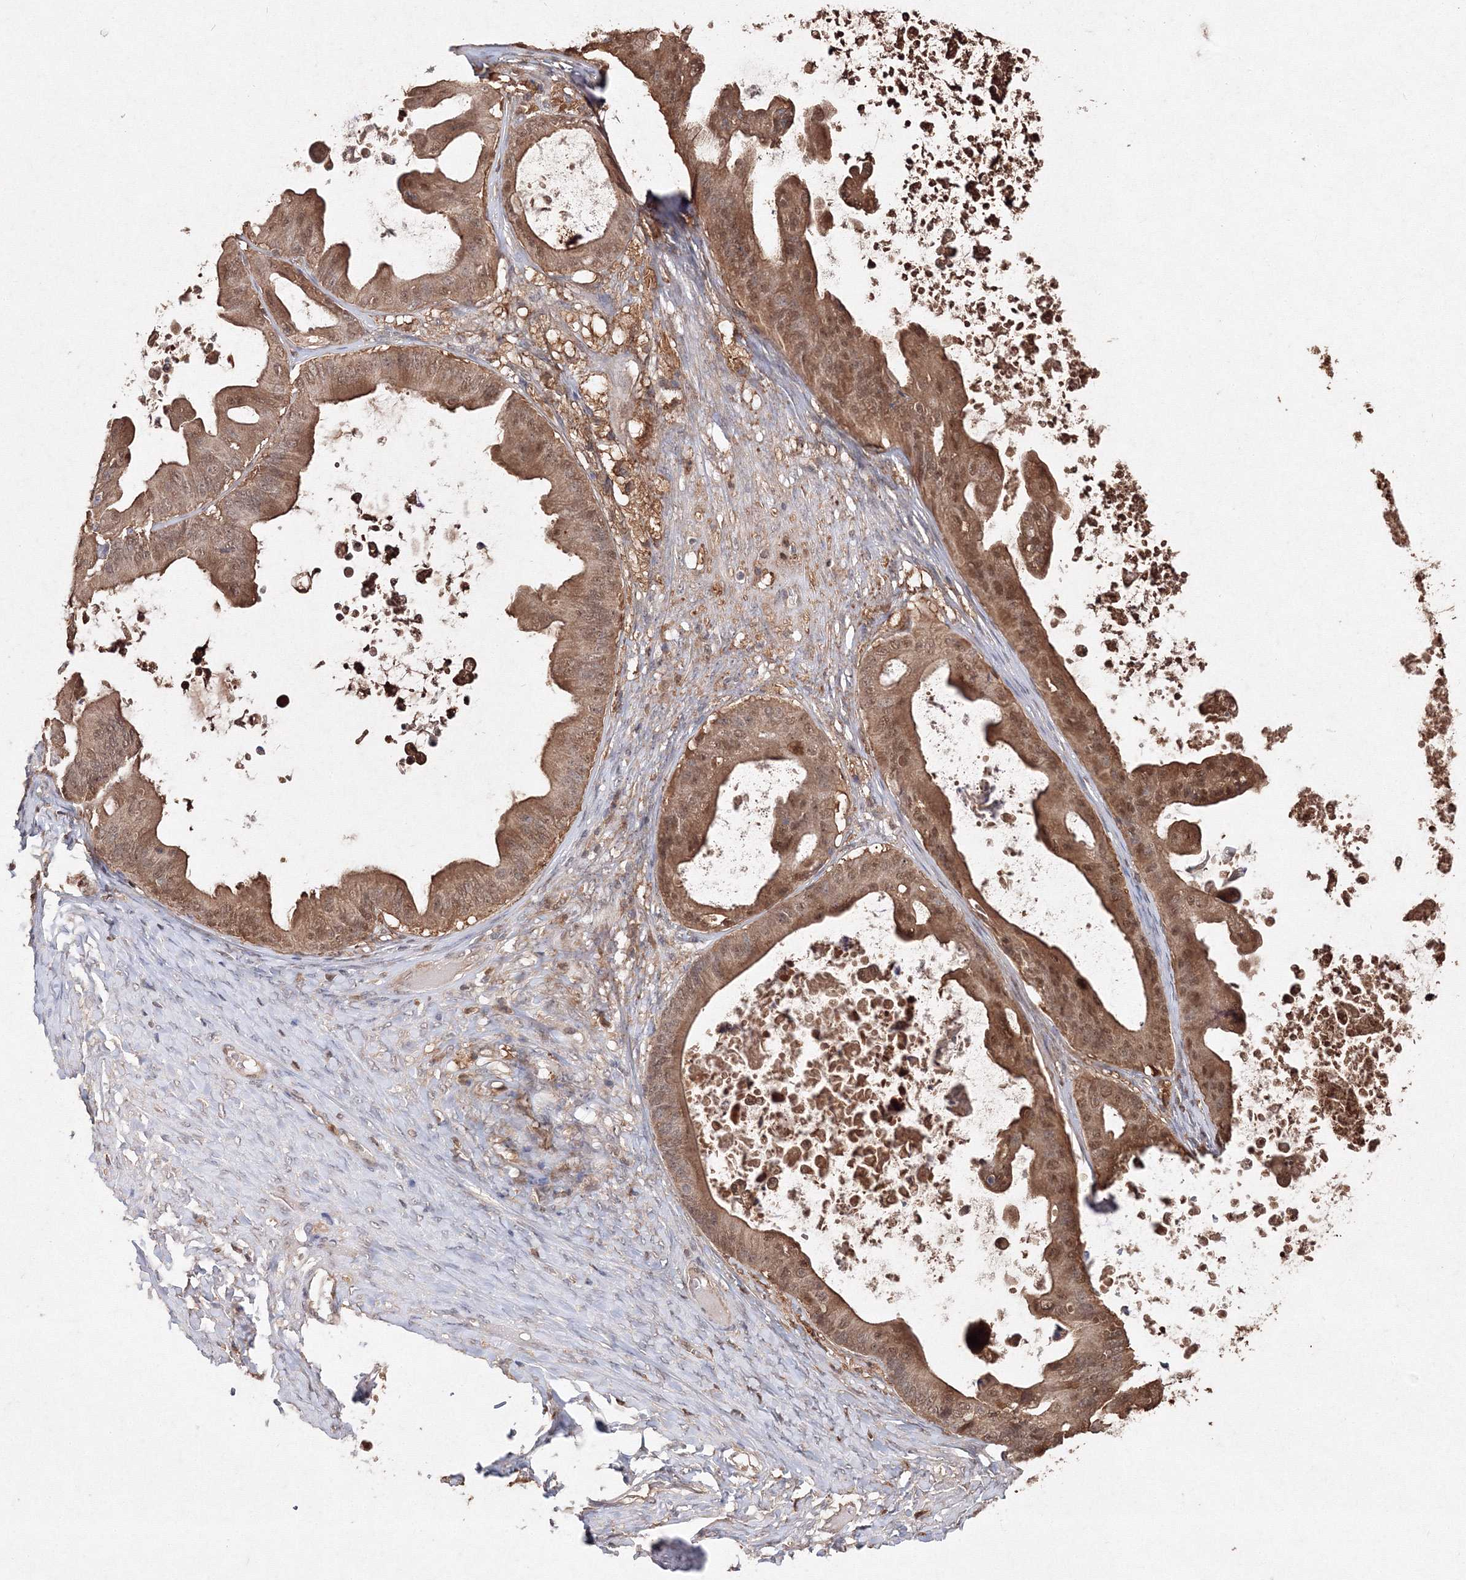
{"staining": {"intensity": "moderate", "quantity": ">75%", "location": "cytoplasmic/membranous,nuclear"}, "tissue": "ovarian cancer", "cell_type": "Tumor cells", "image_type": "cancer", "snomed": [{"axis": "morphology", "description": "Cystadenocarcinoma, mucinous, NOS"}, {"axis": "topography", "description": "Ovary"}], "caption": "IHC (DAB (3,3'-diaminobenzidine)) staining of human ovarian mucinous cystadenocarcinoma demonstrates moderate cytoplasmic/membranous and nuclear protein positivity in approximately >75% of tumor cells. Immunohistochemistry stains the protein of interest in brown and the nuclei are stained blue.", "gene": "S100A11", "patient": {"sex": "female", "age": 37}}